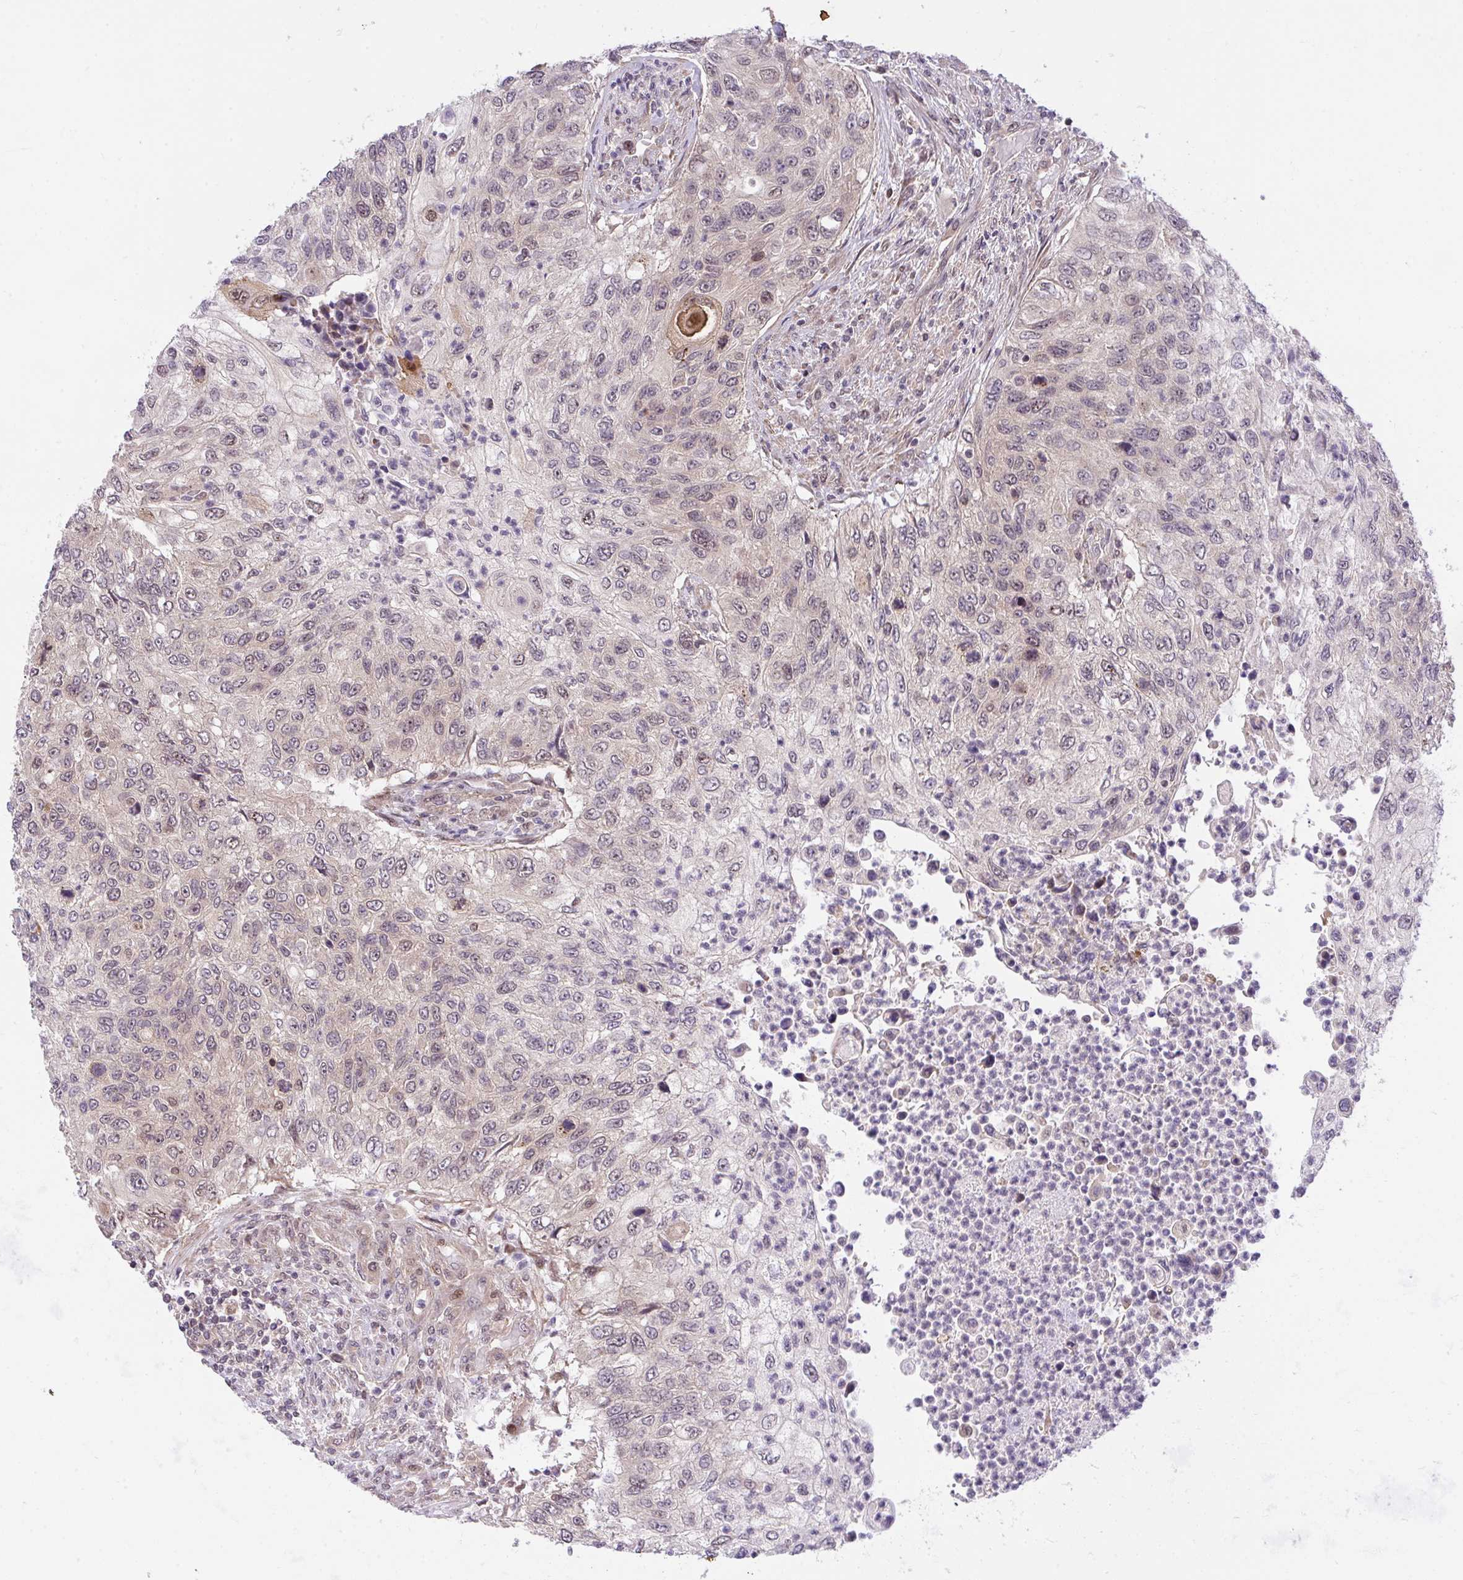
{"staining": {"intensity": "weak", "quantity": "<25%", "location": "cytoplasmic/membranous"}, "tissue": "urothelial cancer", "cell_type": "Tumor cells", "image_type": "cancer", "snomed": [{"axis": "morphology", "description": "Urothelial carcinoma, High grade"}, {"axis": "topography", "description": "Urinary bladder"}], "caption": "Immunohistochemistry (IHC) photomicrograph of neoplastic tissue: human urothelial cancer stained with DAB (3,3'-diaminobenzidine) shows no significant protein positivity in tumor cells.", "gene": "ERI1", "patient": {"sex": "female", "age": 60}}